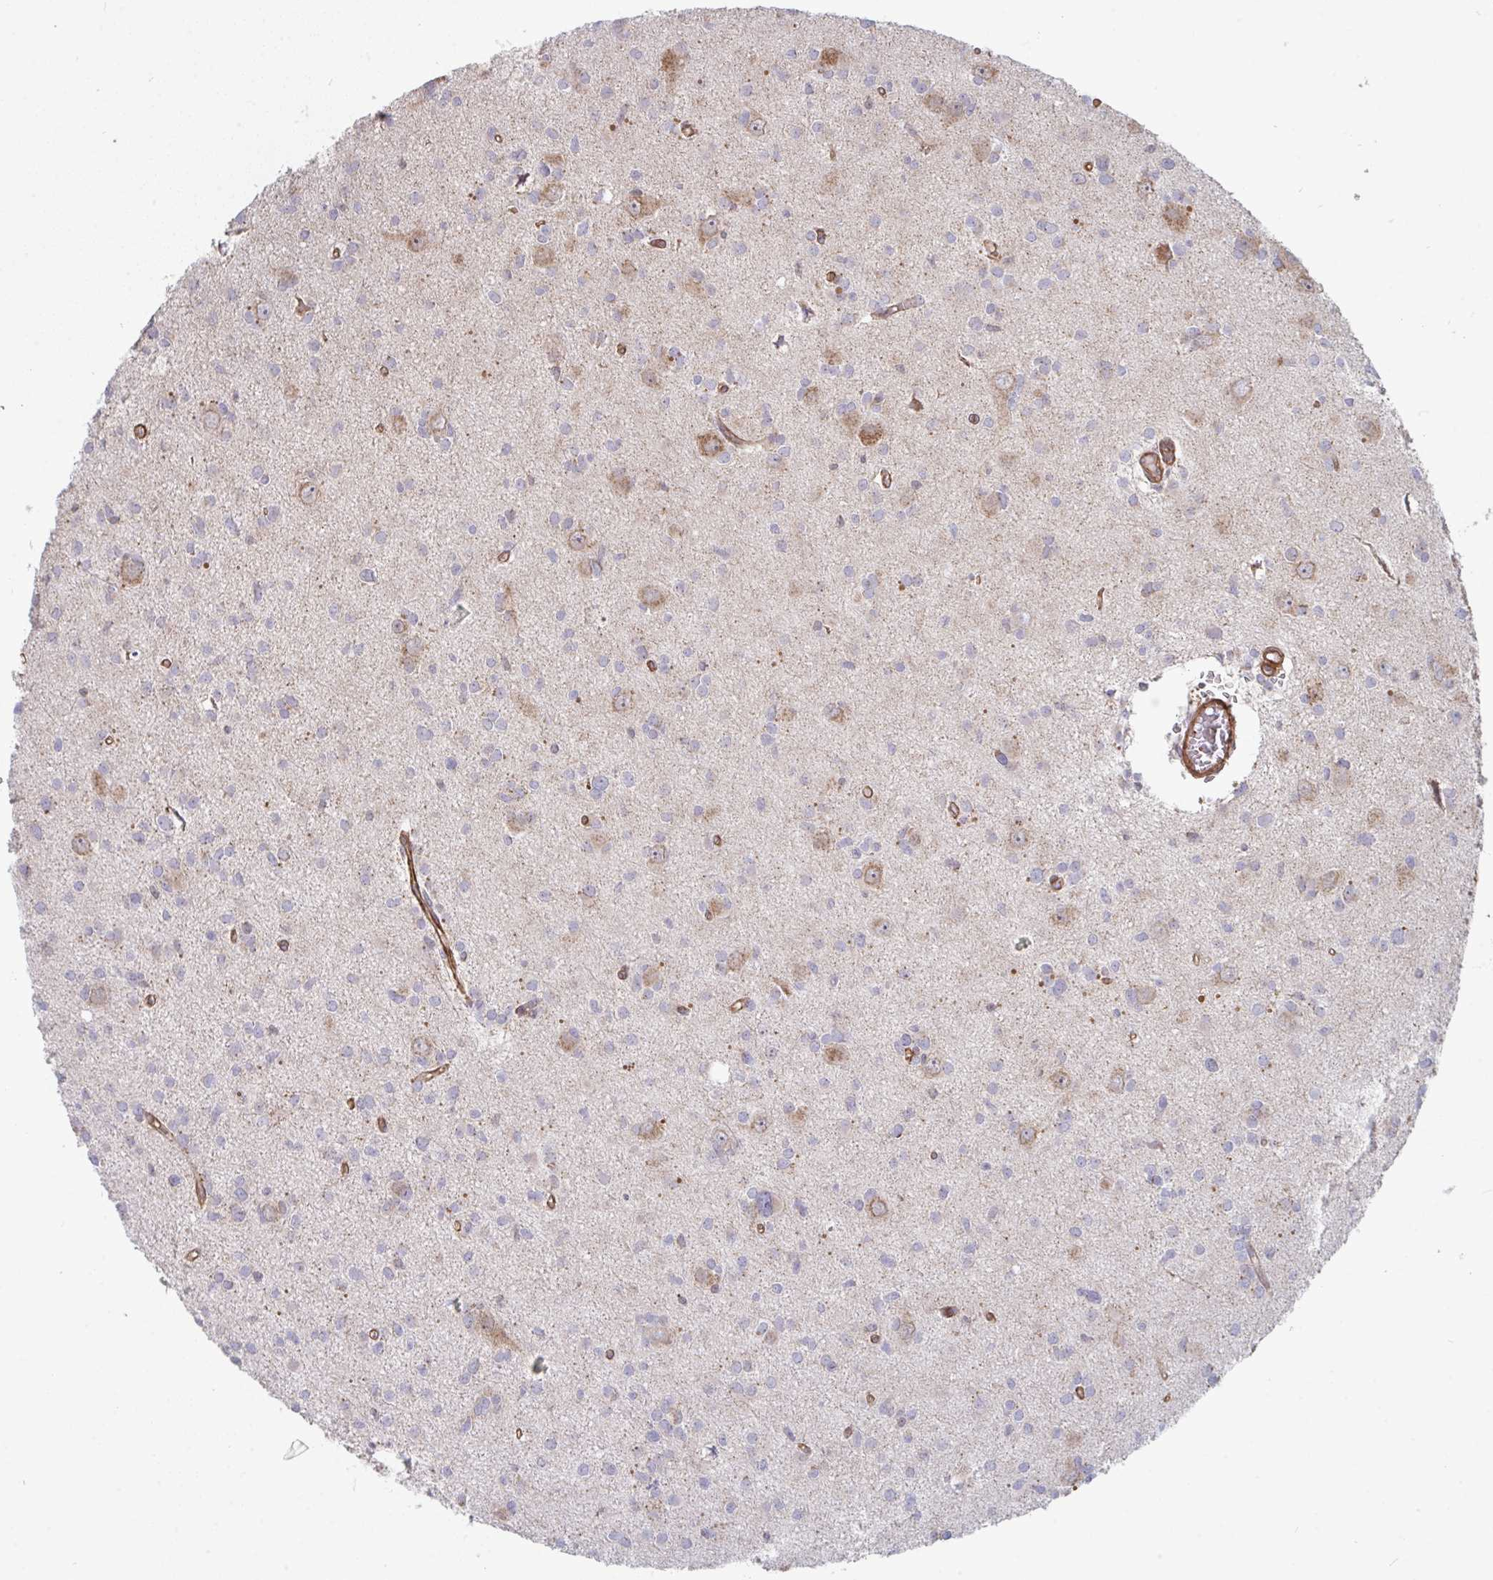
{"staining": {"intensity": "negative", "quantity": "none", "location": "none"}, "tissue": "glioma", "cell_type": "Tumor cells", "image_type": "cancer", "snomed": [{"axis": "morphology", "description": "Glioma, malignant, High grade"}, {"axis": "topography", "description": "Brain"}], "caption": "Malignant glioma (high-grade) was stained to show a protein in brown. There is no significant expression in tumor cells. Brightfield microscopy of IHC stained with DAB (brown) and hematoxylin (blue), captured at high magnification.", "gene": "ISCU", "patient": {"sex": "male", "age": 23}}